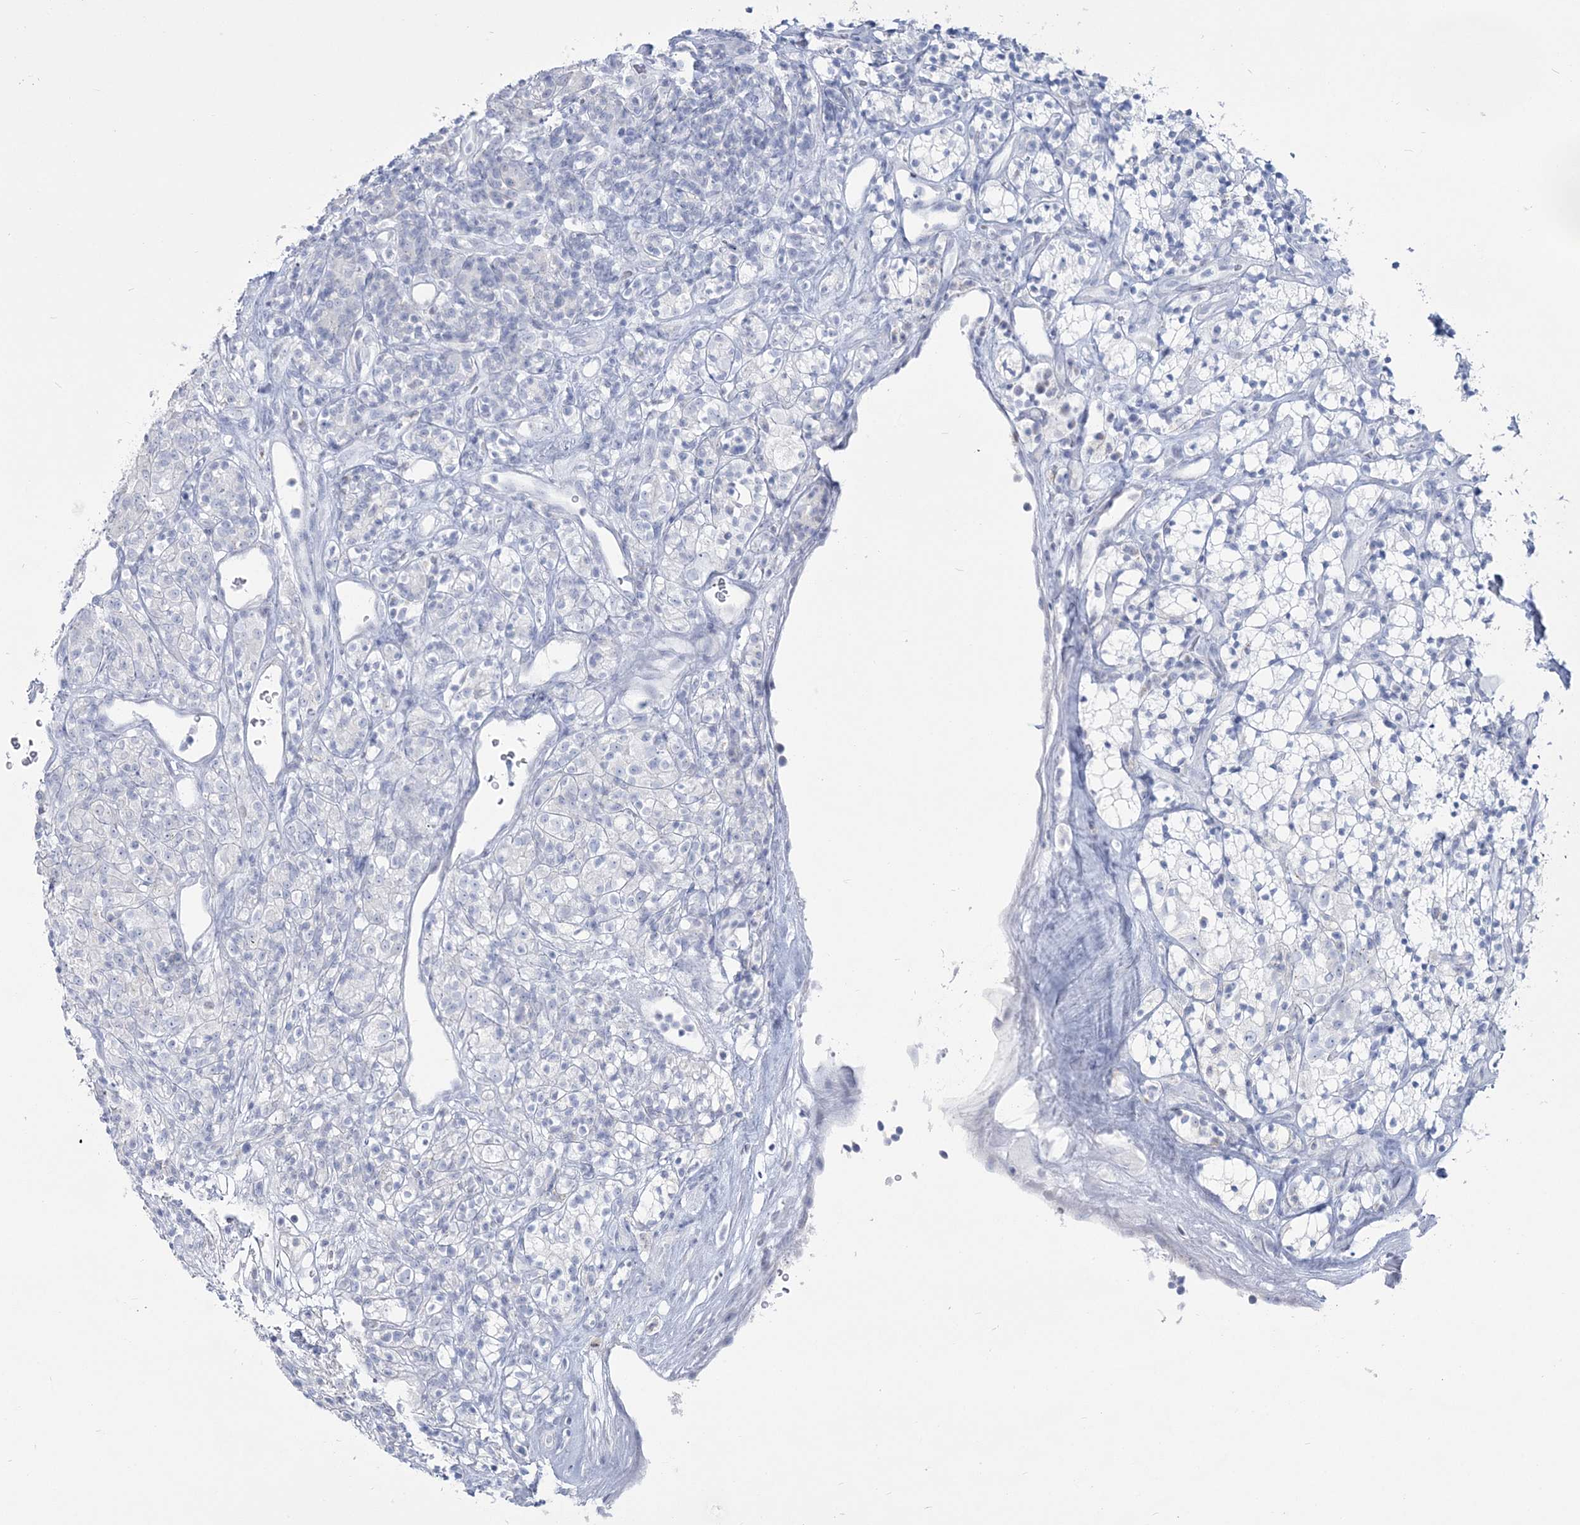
{"staining": {"intensity": "negative", "quantity": "none", "location": "none"}, "tissue": "renal cancer", "cell_type": "Tumor cells", "image_type": "cancer", "snomed": [{"axis": "morphology", "description": "Adenocarcinoma, NOS"}, {"axis": "topography", "description": "Kidney"}], "caption": "A high-resolution micrograph shows IHC staining of renal adenocarcinoma, which exhibits no significant expression in tumor cells.", "gene": "ZNF843", "patient": {"sex": "male", "age": 77}}